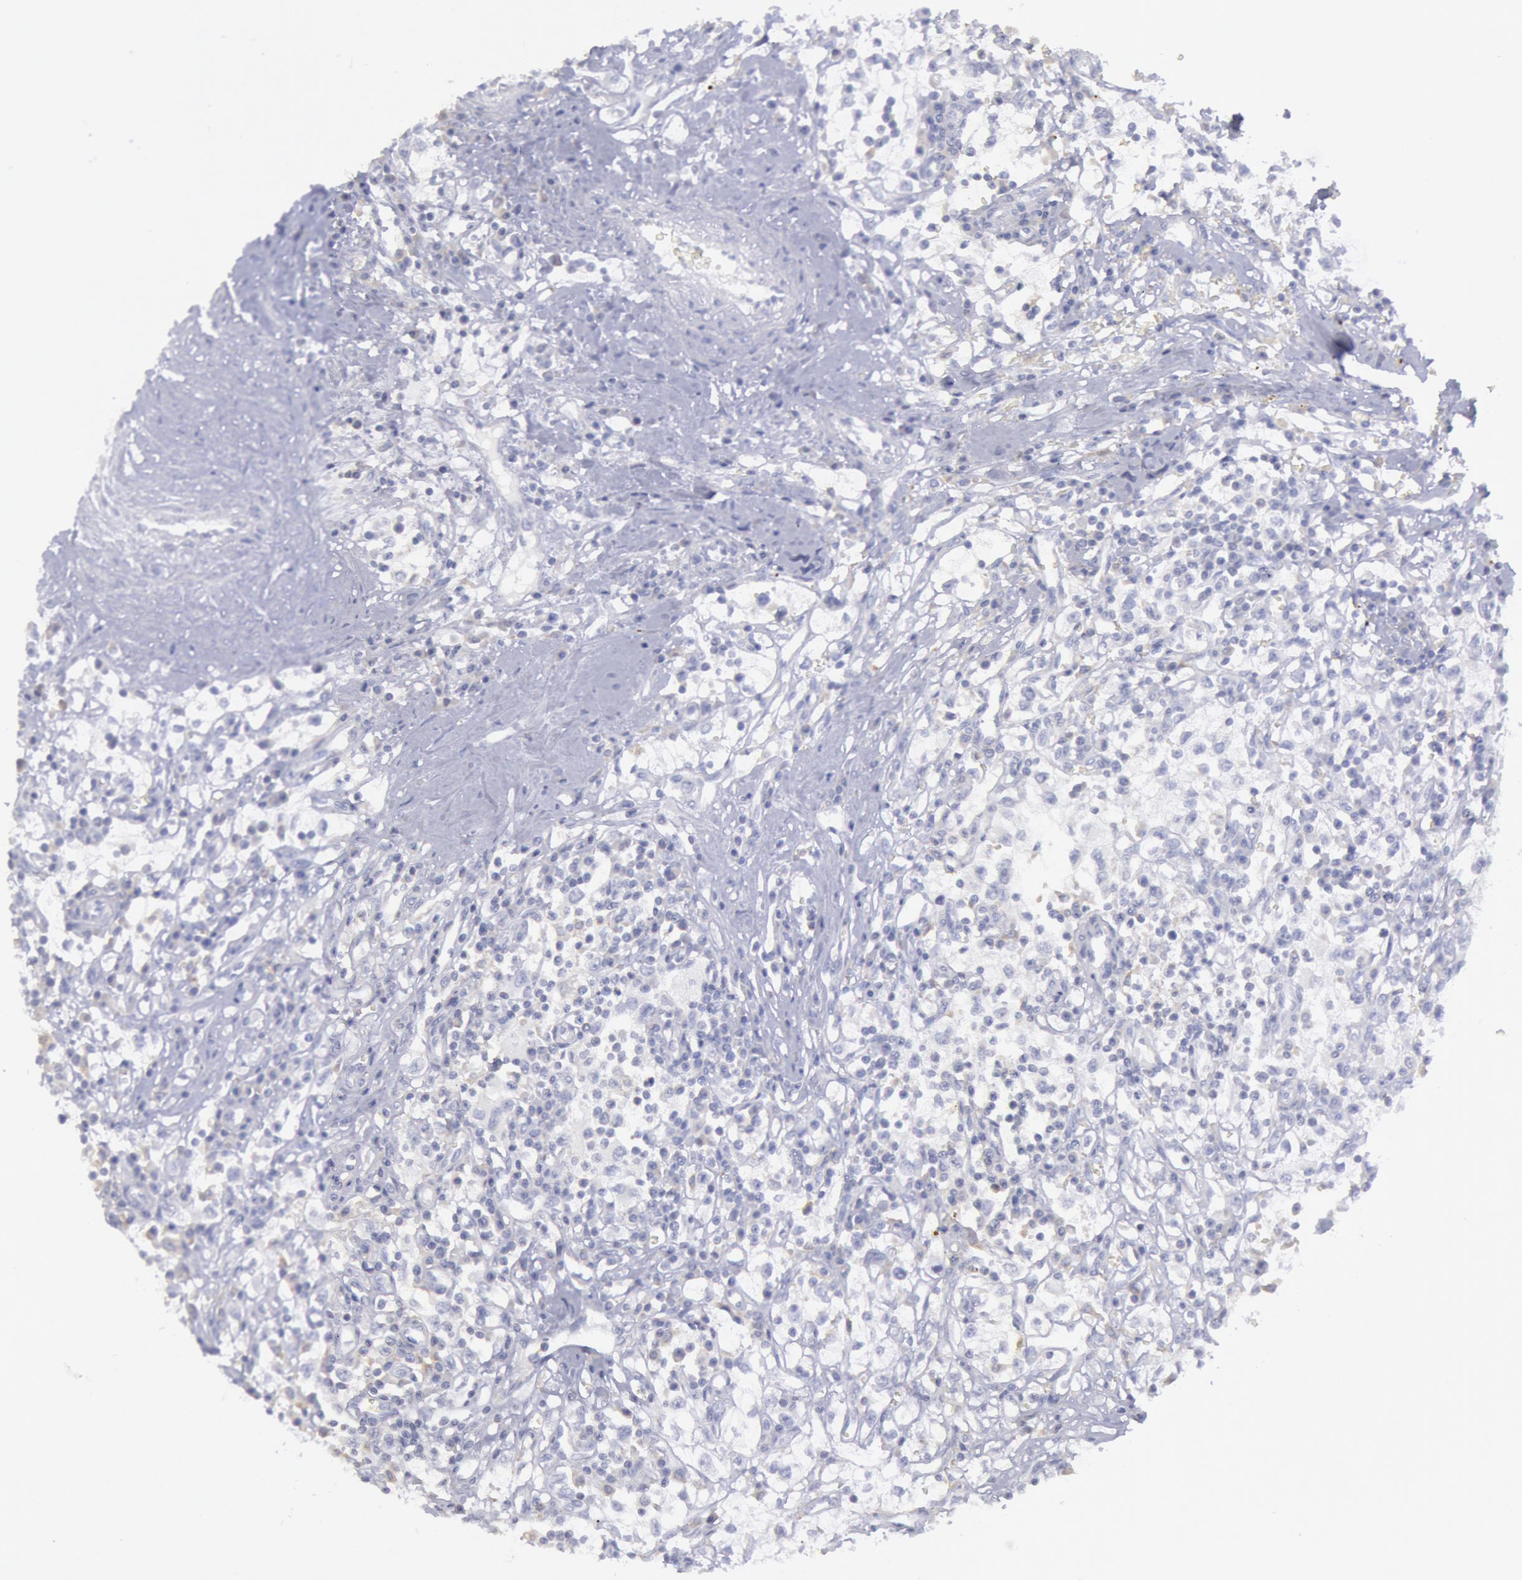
{"staining": {"intensity": "negative", "quantity": "none", "location": "none"}, "tissue": "renal cancer", "cell_type": "Tumor cells", "image_type": "cancer", "snomed": [{"axis": "morphology", "description": "Adenocarcinoma, NOS"}, {"axis": "topography", "description": "Kidney"}], "caption": "This is a histopathology image of immunohistochemistry (IHC) staining of renal adenocarcinoma, which shows no positivity in tumor cells.", "gene": "MYH7", "patient": {"sex": "male", "age": 82}}